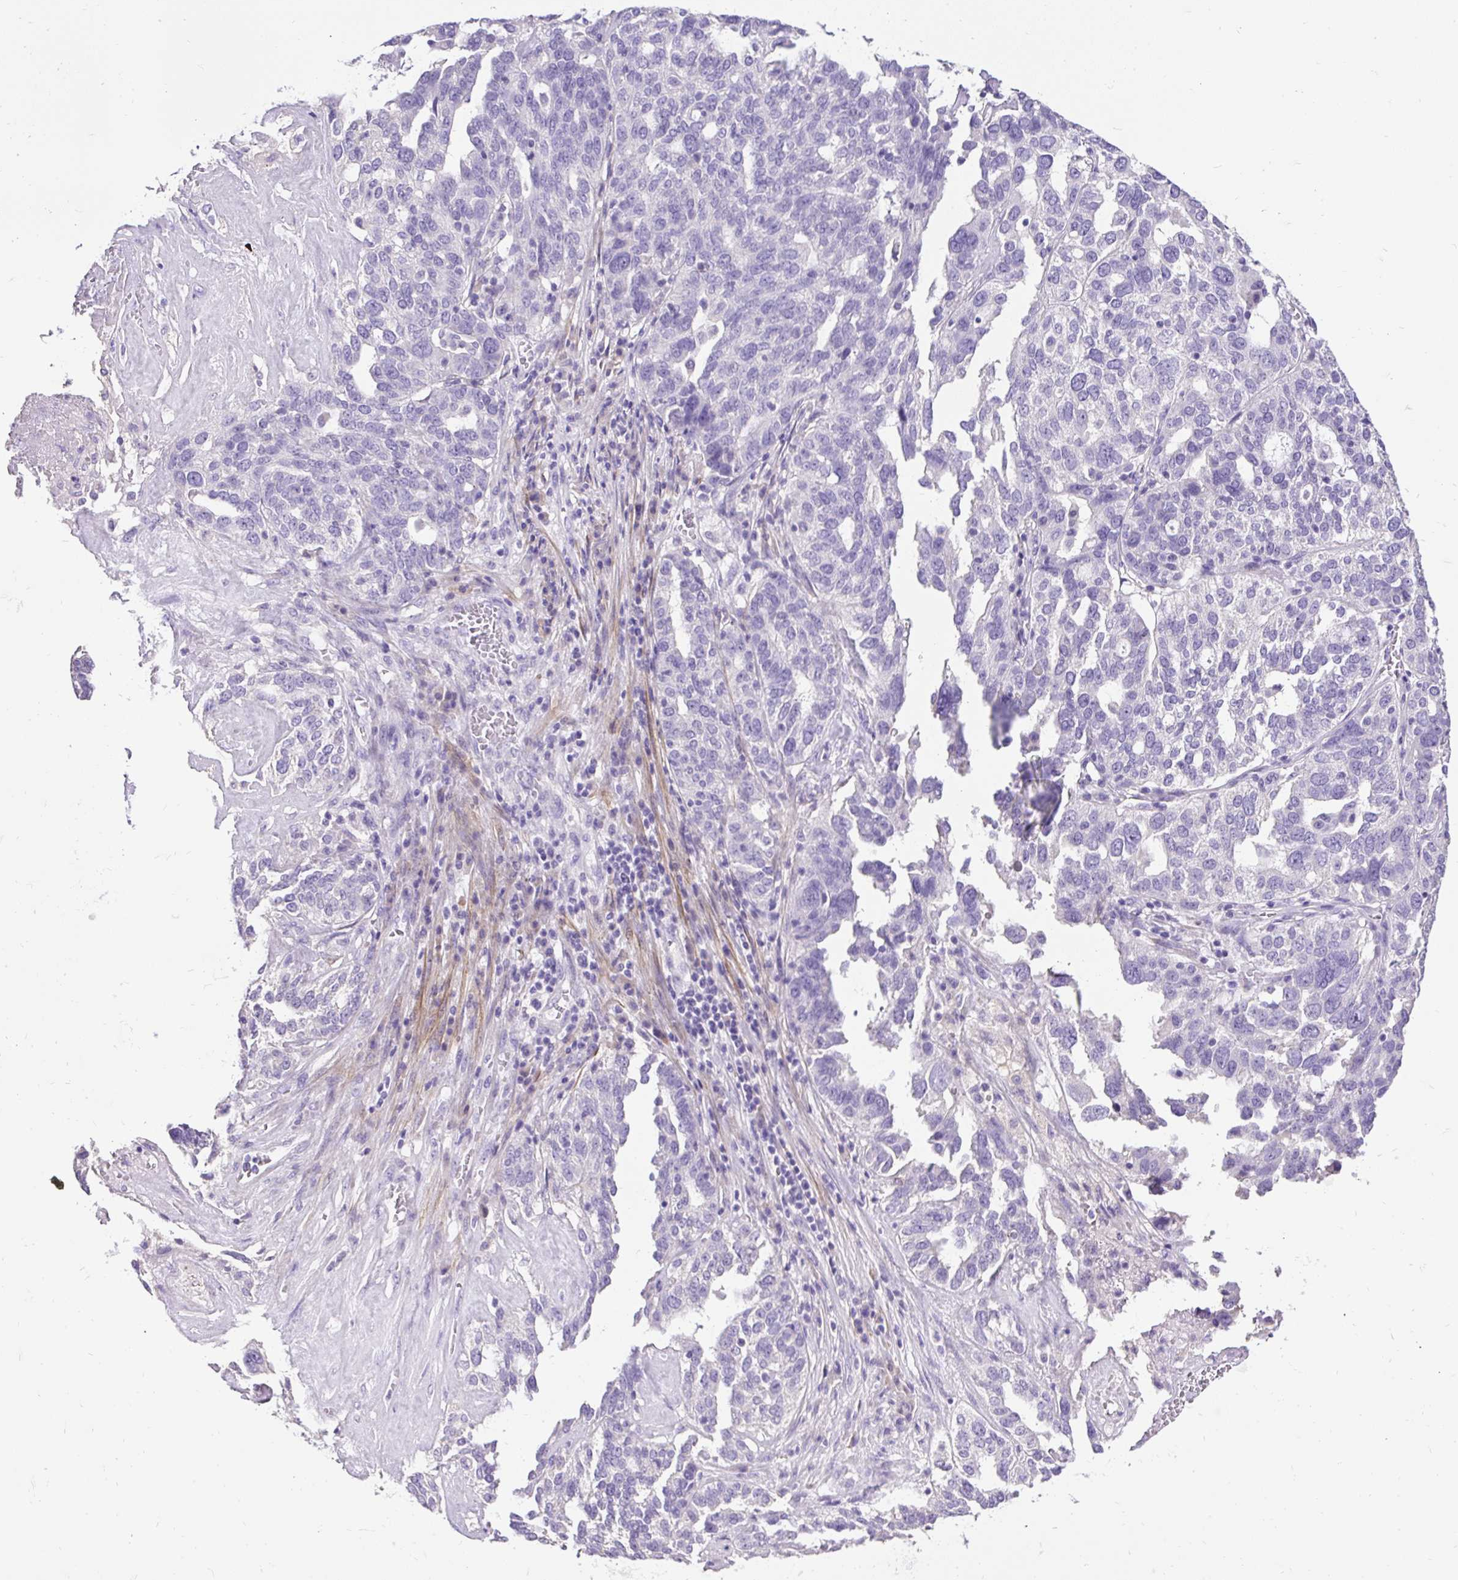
{"staining": {"intensity": "negative", "quantity": "none", "location": "none"}, "tissue": "ovarian cancer", "cell_type": "Tumor cells", "image_type": "cancer", "snomed": [{"axis": "morphology", "description": "Cystadenocarcinoma, serous, NOS"}, {"axis": "topography", "description": "Ovary"}], "caption": "Ovarian cancer was stained to show a protein in brown. There is no significant expression in tumor cells. Brightfield microscopy of immunohistochemistry stained with DAB (brown) and hematoxylin (blue), captured at high magnification.", "gene": "GBX1", "patient": {"sex": "female", "age": 59}}